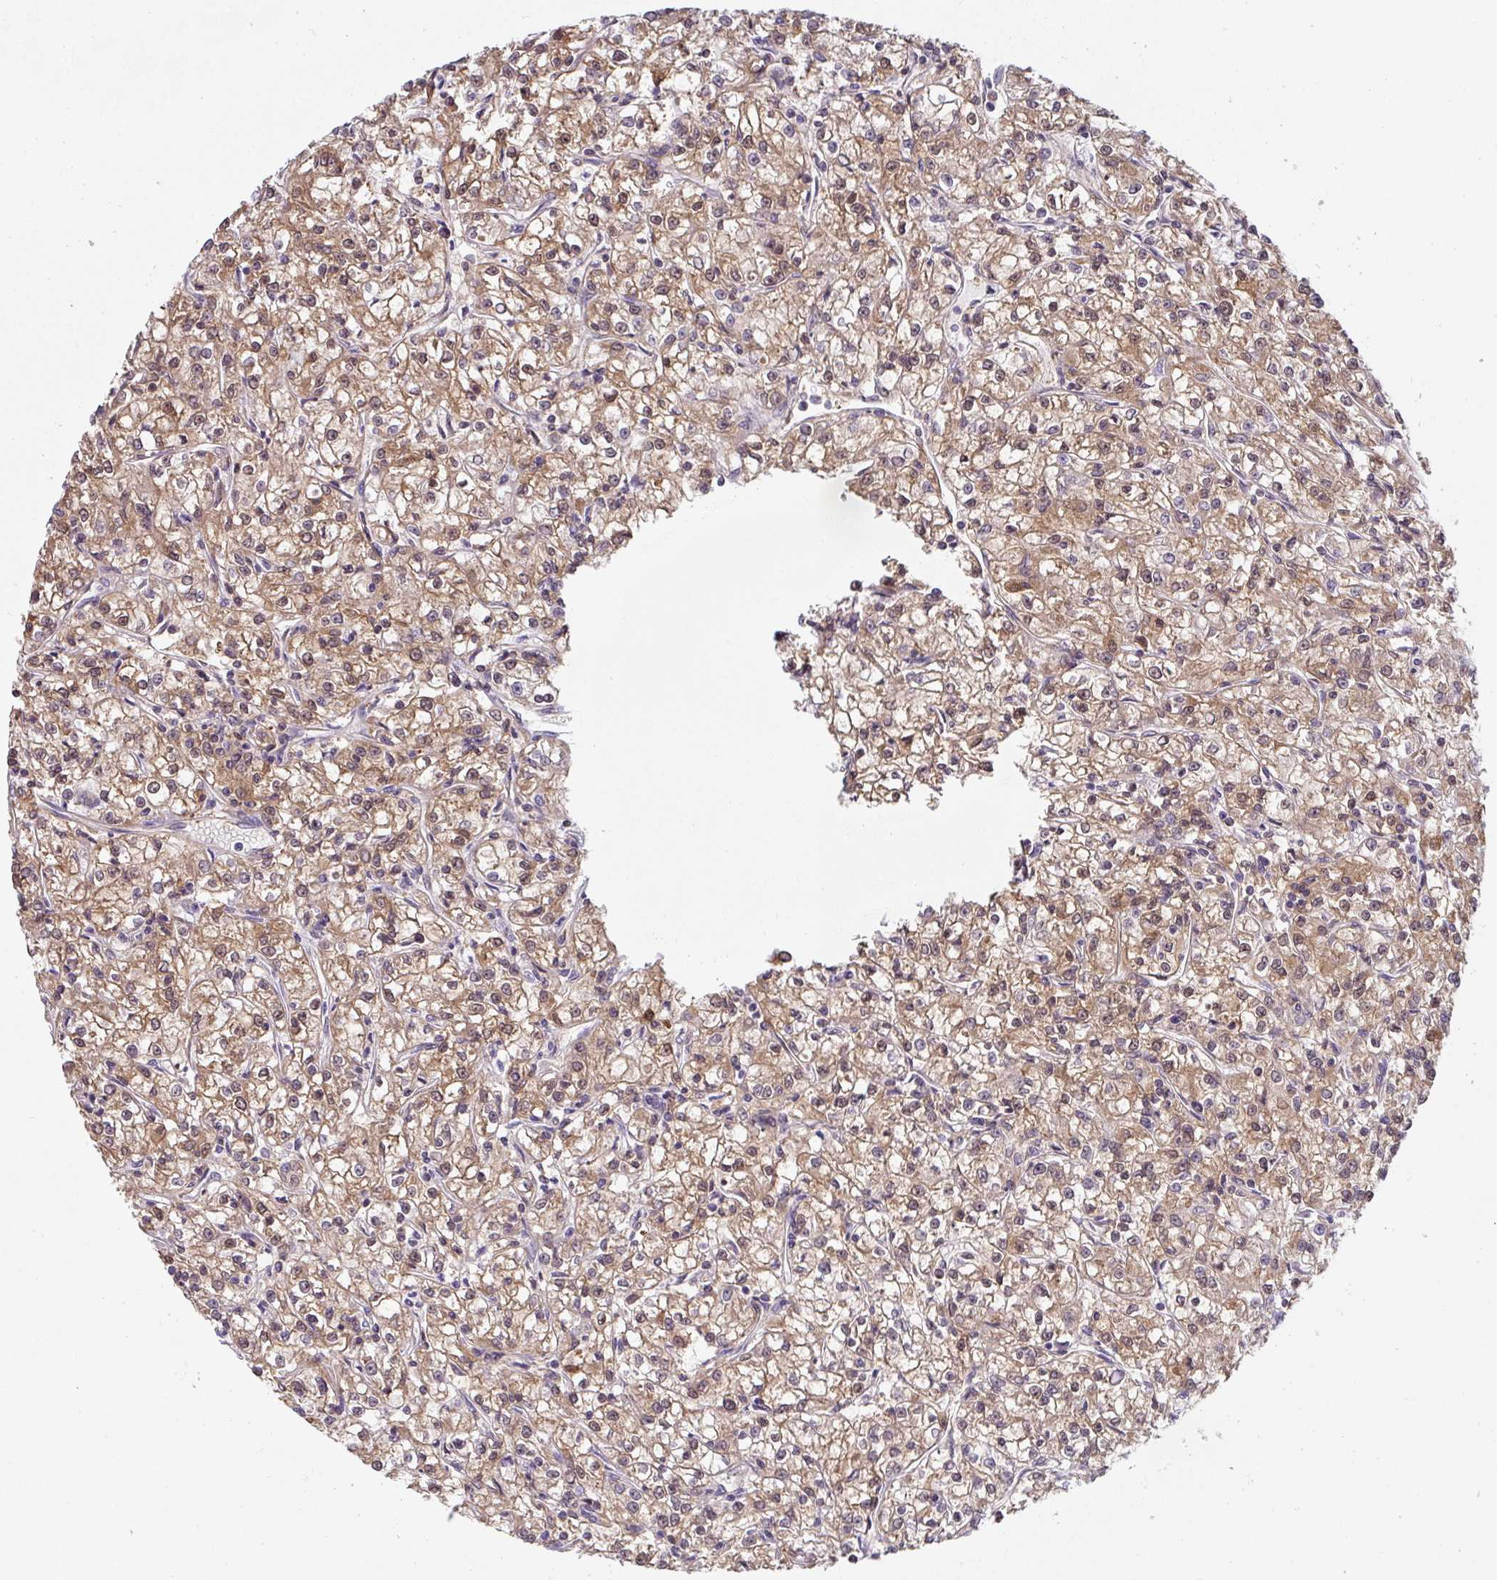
{"staining": {"intensity": "moderate", "quantity": ">75%", "location": "cytoplasmic/membranous"}, "tissue": "renal cancer", "cell_type": "Tumor cells", "image_type": "cancer", "snomed": [{"axis": "morphology", "description": "Adenocarcinoma, NOS"}, {"axis": "topography", "description": "Kidney"}], "caption": "An image of human renal cancer (adenocarcinoma) stained for a protein shows moderate cytoplasmic/membranous brown staining in tumor cells.", "gene": "ST13", "patient": {"sex": "female", "age": 59}}